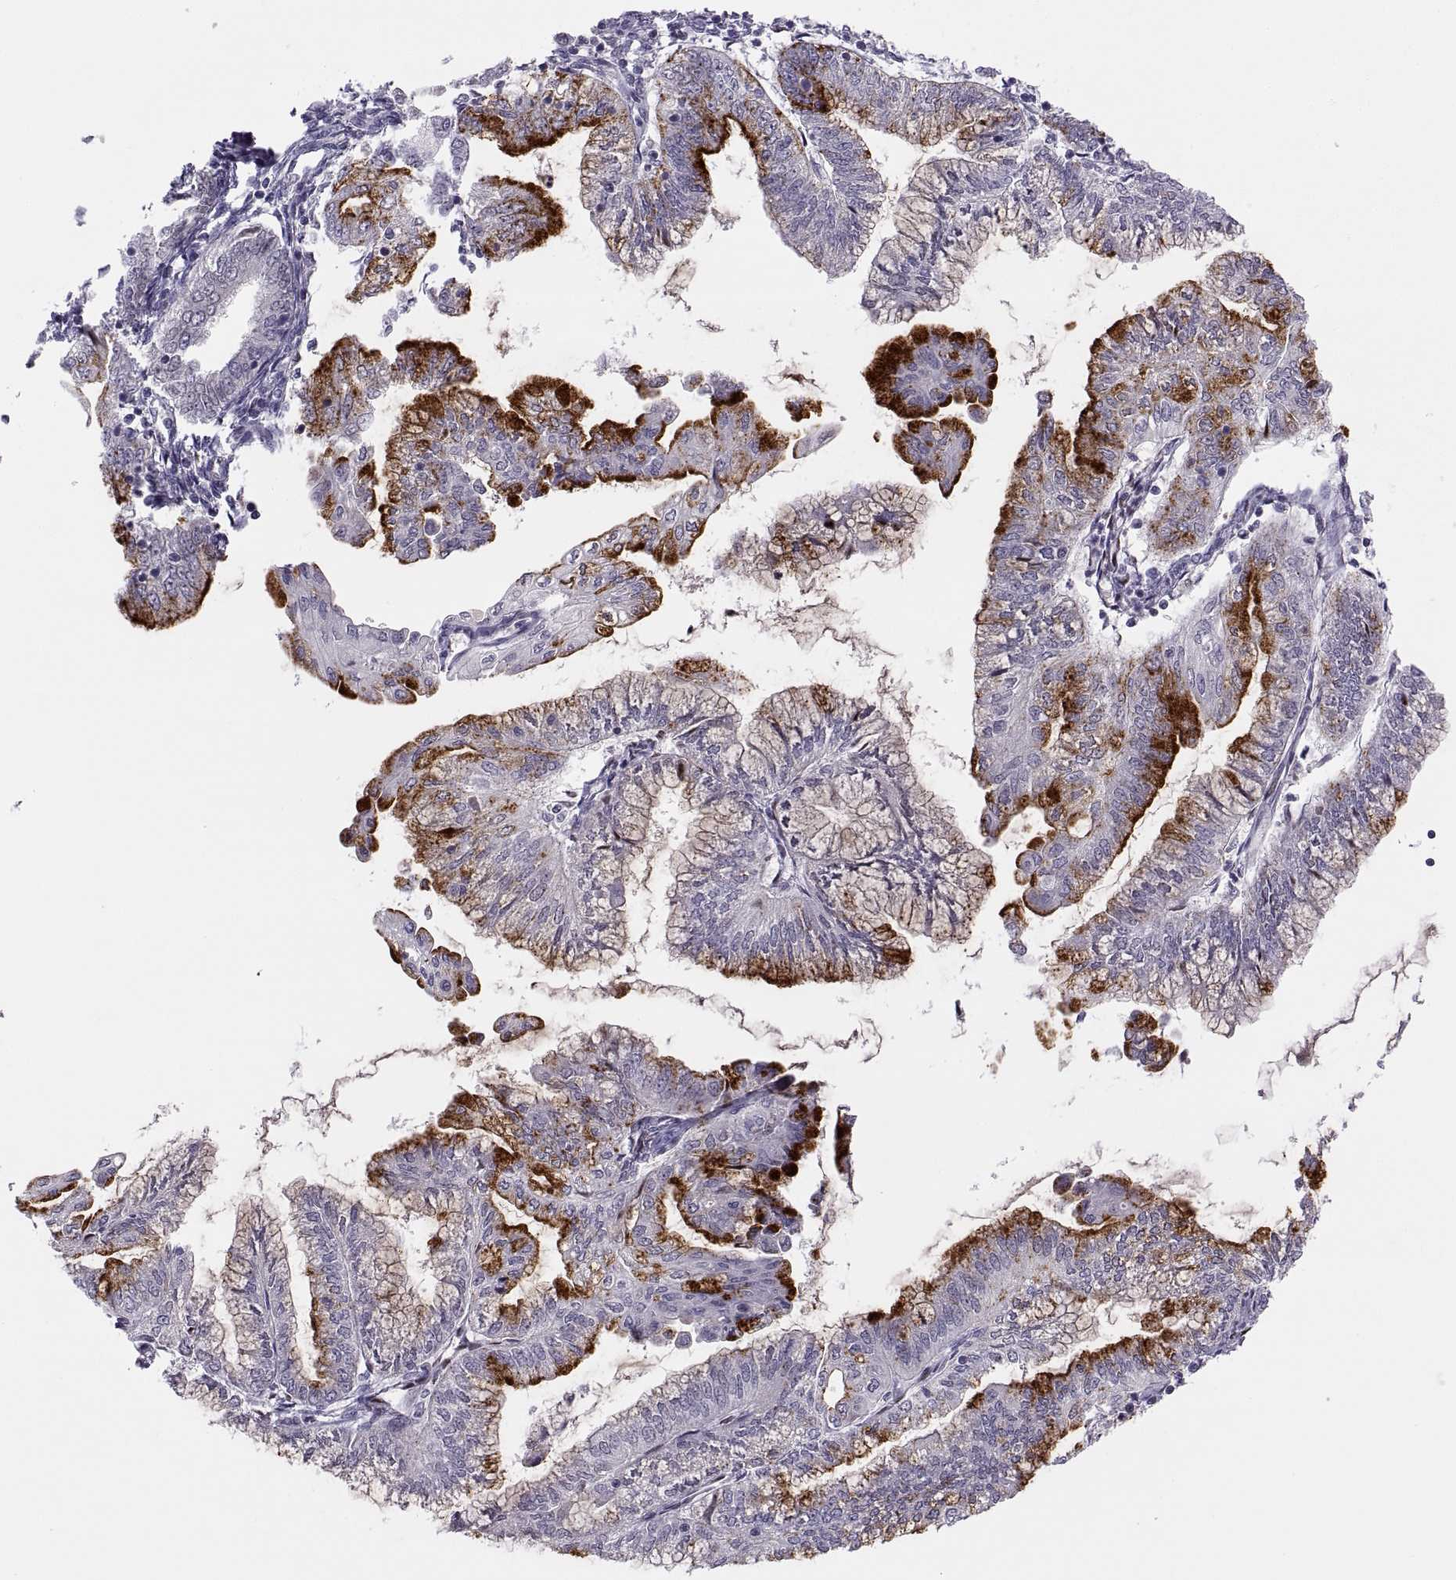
{"staining": {"intensity": "strong", "quantity": "25%-75%", "location": "cytoplasmic/membranous"}, "tissue": "endometrial cancer", "cell_type": "Tumor cells", "image_type": "cancer", "snomed": [{"axis": "morphology", "description": "Adenocarcinoma, NOS"}, {"axis": "topography", "description": "Endometrium"}], "caption": "IHC micrograph of neoplastic tissue: human adenocarcinoma (endometrial) stained using immunohistochemistry (IHC) demonstrates high levels of strong protein expression localized specifically in the cytoplasmic/membranous of tumor cells, appearing as a cytoplasmic/membranous brown color.", "gene": "CHCT1", "patient": {"sex": "female", "age": 55}}